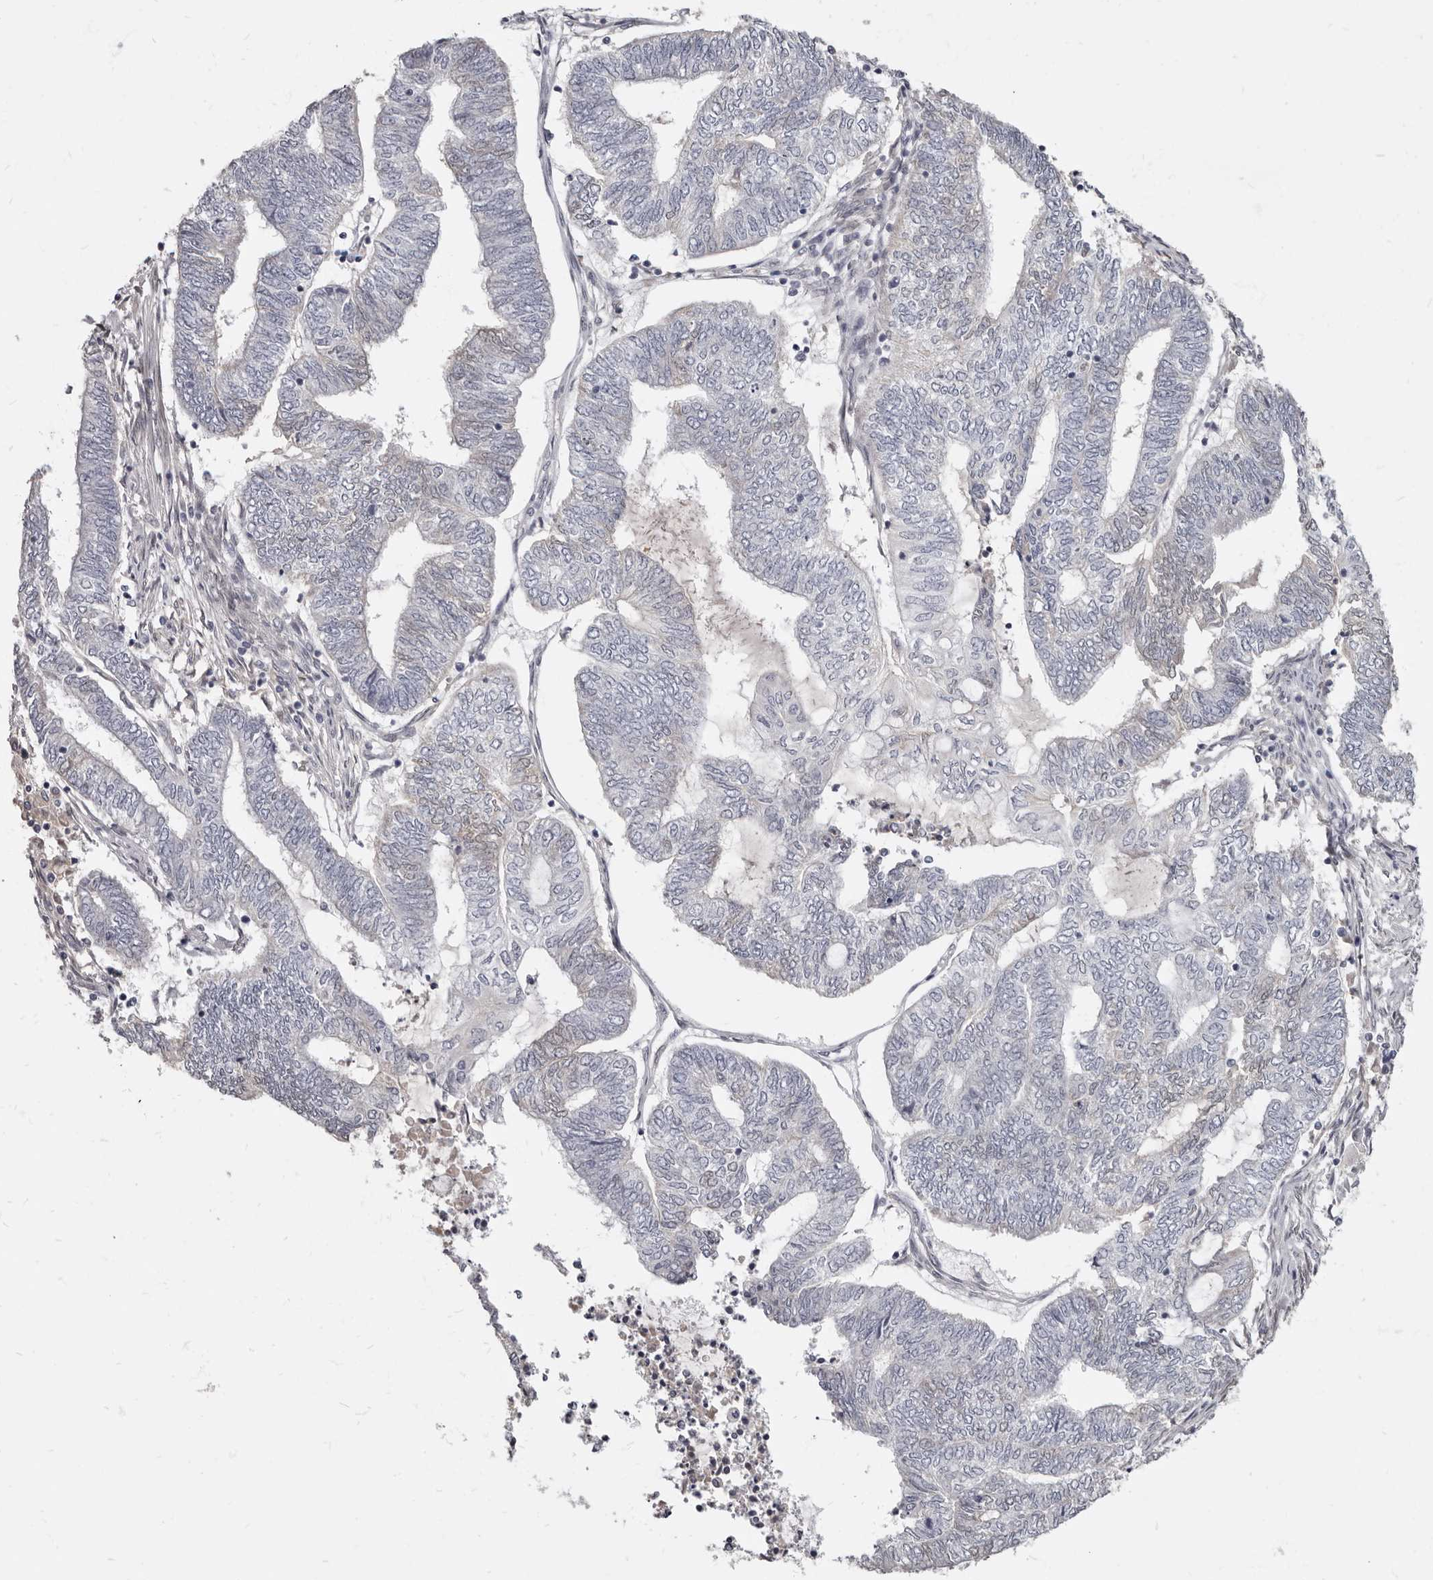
{"staining": {"intensity": "negative", "quantity": "none", "location": "none"}, "tissue": "endometrial cancer", "cell_type": "Tumor cells", "image_type": "cancer", "snomed": [{"axis": "morphology", "description": "Adenocarcinoma, NOS"}, {"axis": "topography", "description": "Uterus"}, {"axis": "topography", "description": "Endometrium"}], "caption": "Tumor cells show no significant protein expression in endometrial cancer.", "gene": "MRGPRF", "patient": {"sex": "female", "age": 70}}